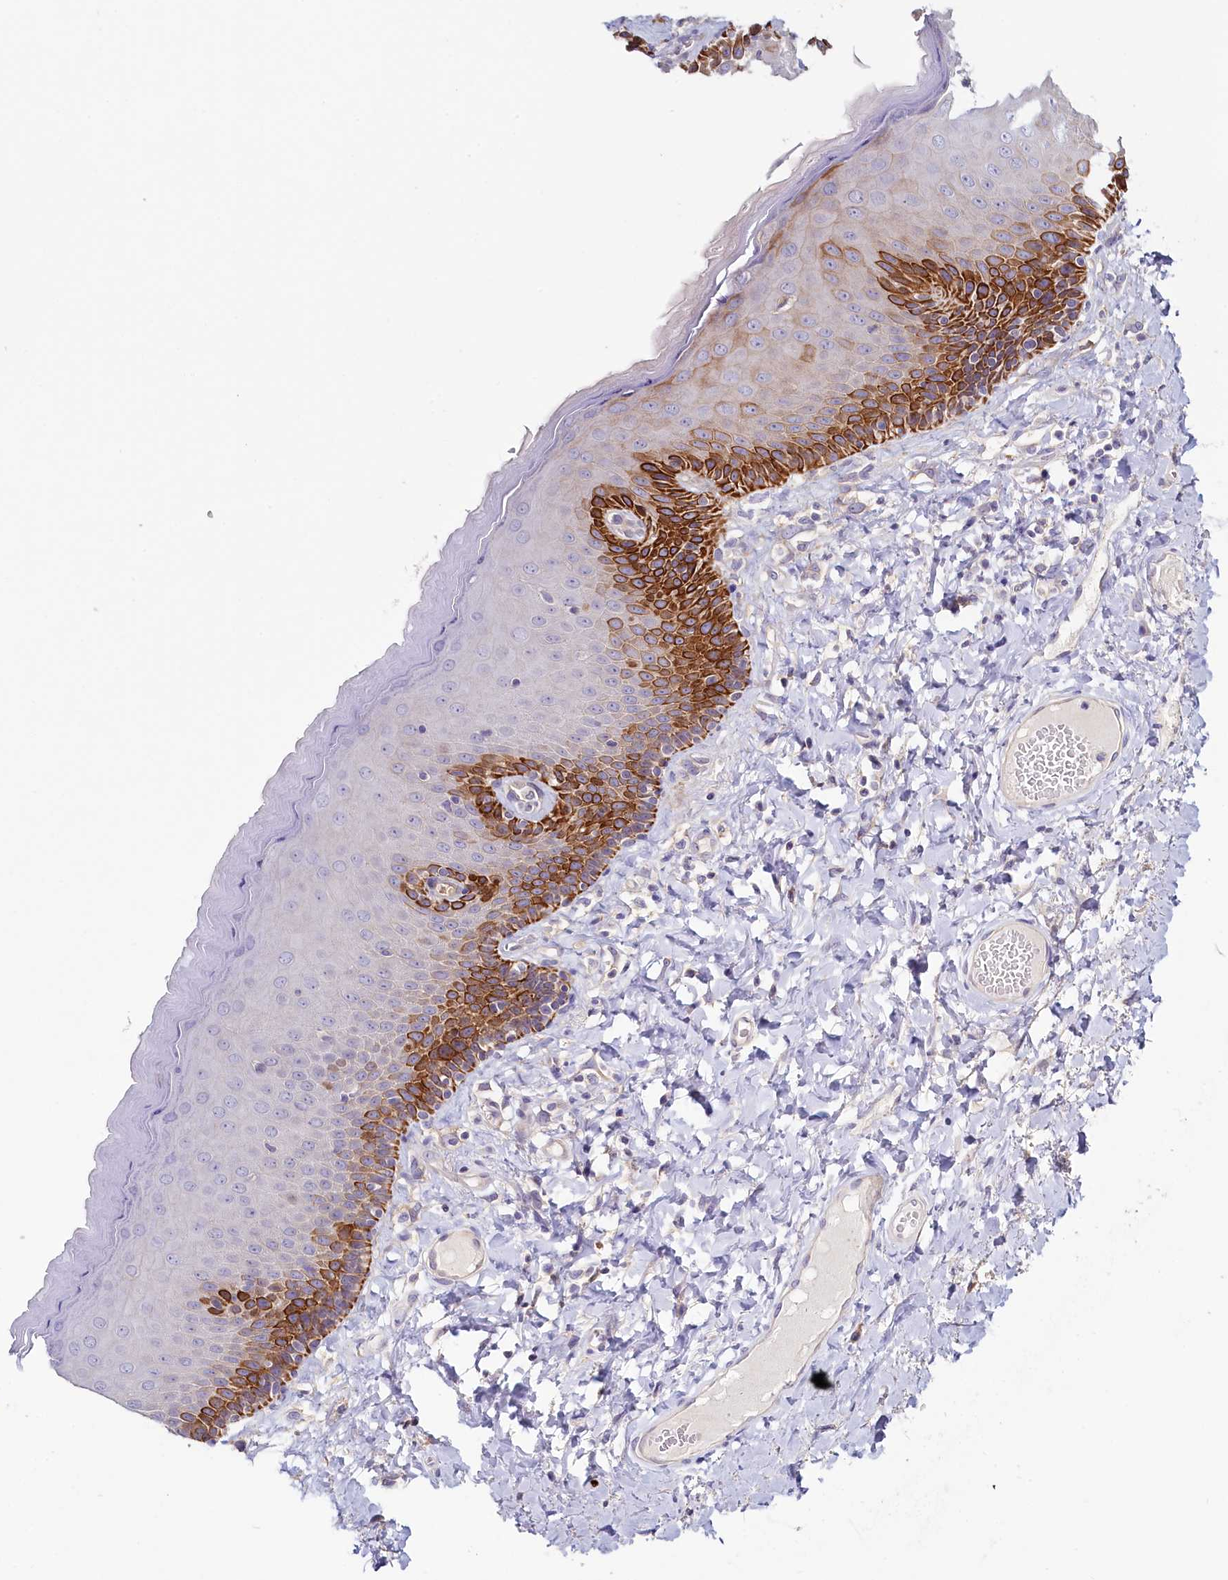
{"staining": {"intensity": "strong", "quantity": "25%-75%", "location": "cytoplasmic/membranous"}, "tissue": "skin", "cell_type": "Epidermal cells", "image_type": "normal", "snomed": [{"axis": "morphology", "description": "Normal tissue, NOS"}, {"axis": "topography", "description": "Anal"}], "caption": "Protein staining of benign skin shows strong cytoplasmic/membranous staining in about 25%-75% of epidermal cells.", "gene": "PDE6D", "patient": {"sex": "male", "age": 69}}